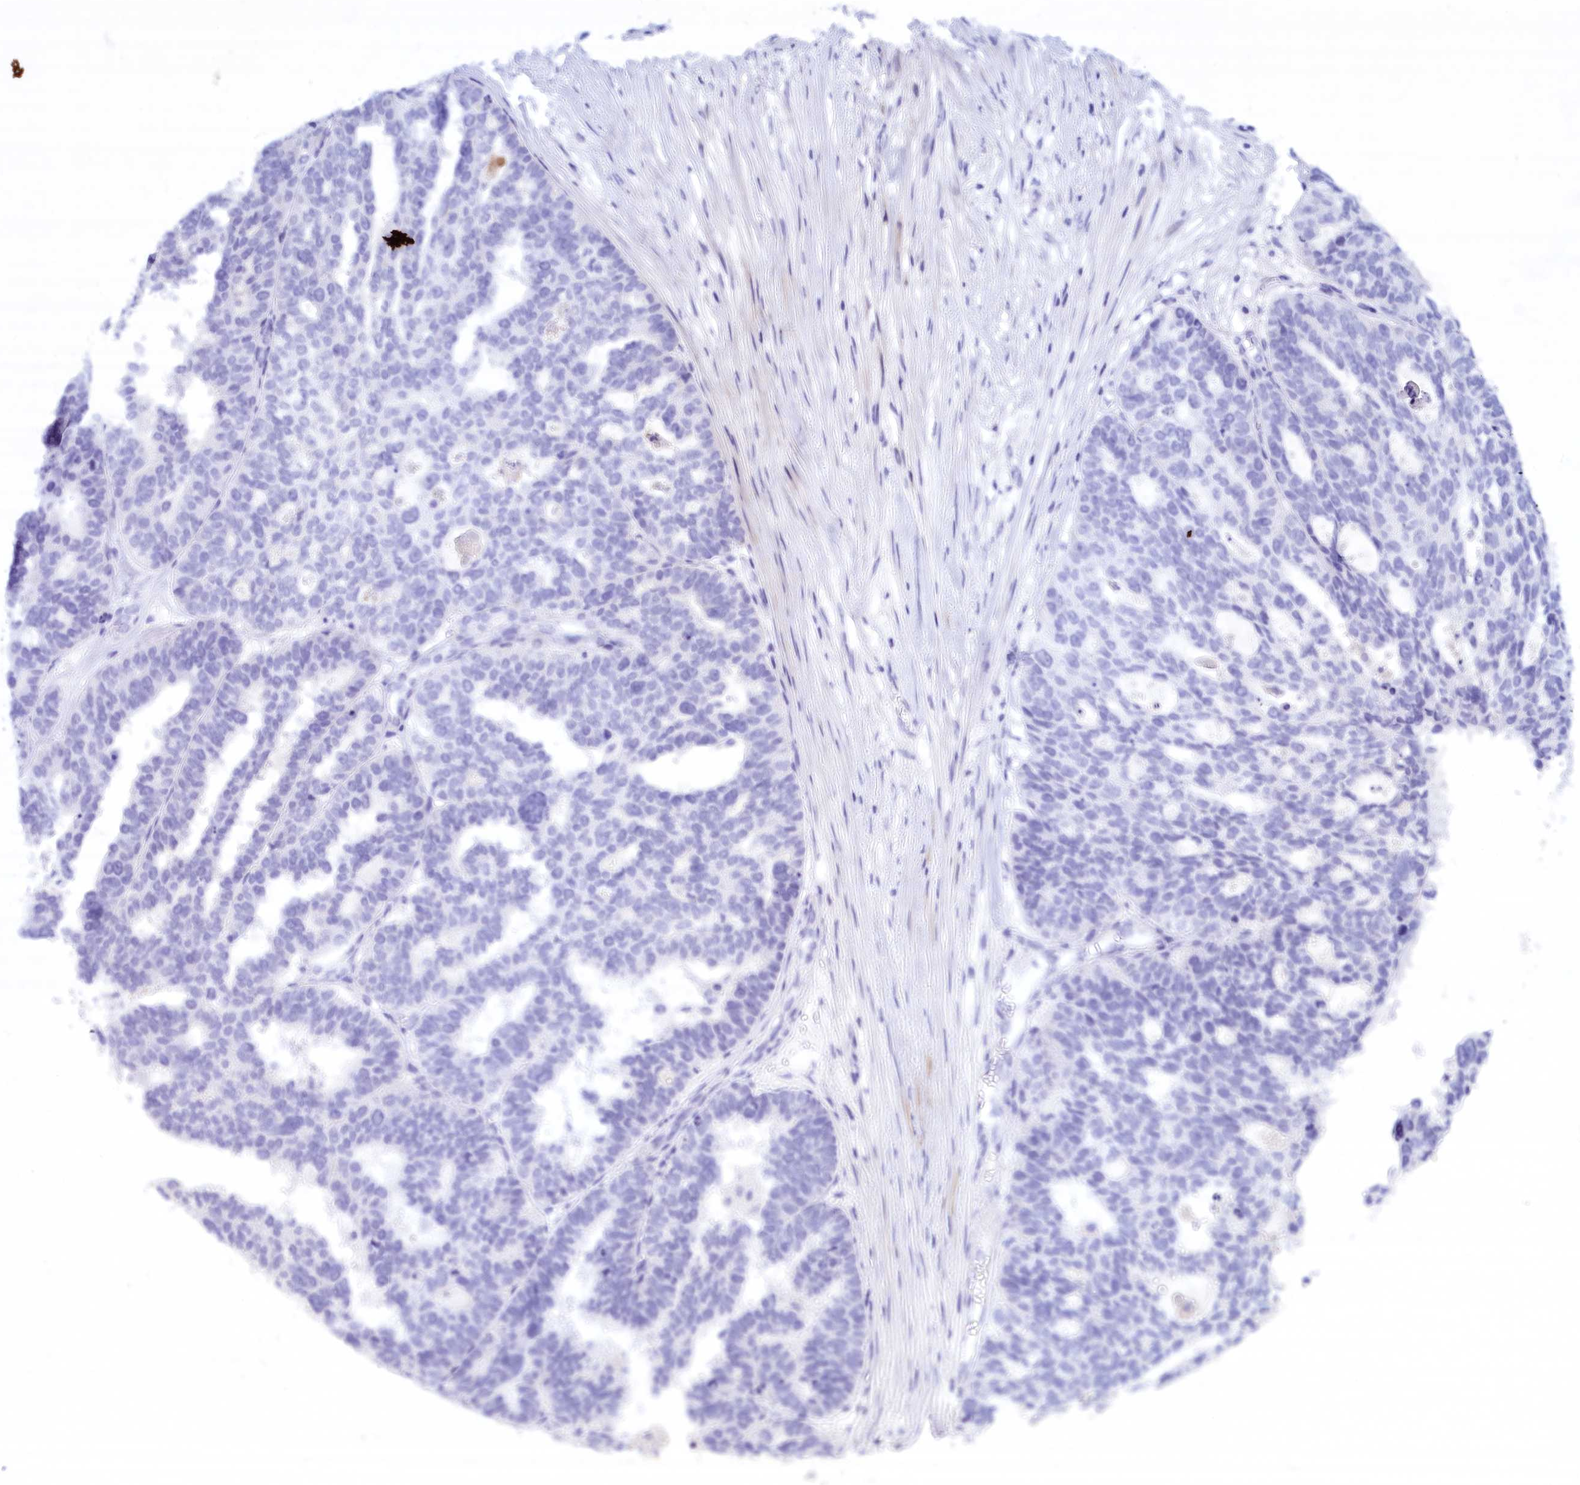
{"staining": {"intensity": "negative", "quantity": "none", "location": "none"}, "tissue": "ovarian cancer", "cell_type": "Tumor cells", "image_type": "cancer", "snomed": [{"axis": "morphology", "description": "Cystadenocarcinoma, serous, NOS"}, {"axis": "topography", "description": "Ovary"}], "caption": "High power microscopy image of an IHC photomicrograph of ovarian cancer (serous cystadenocarcinoma), revealing no significant expression in tumor cells.", "gene": "MPV17L2", "patient": {"sex": "female", "age": 59}}